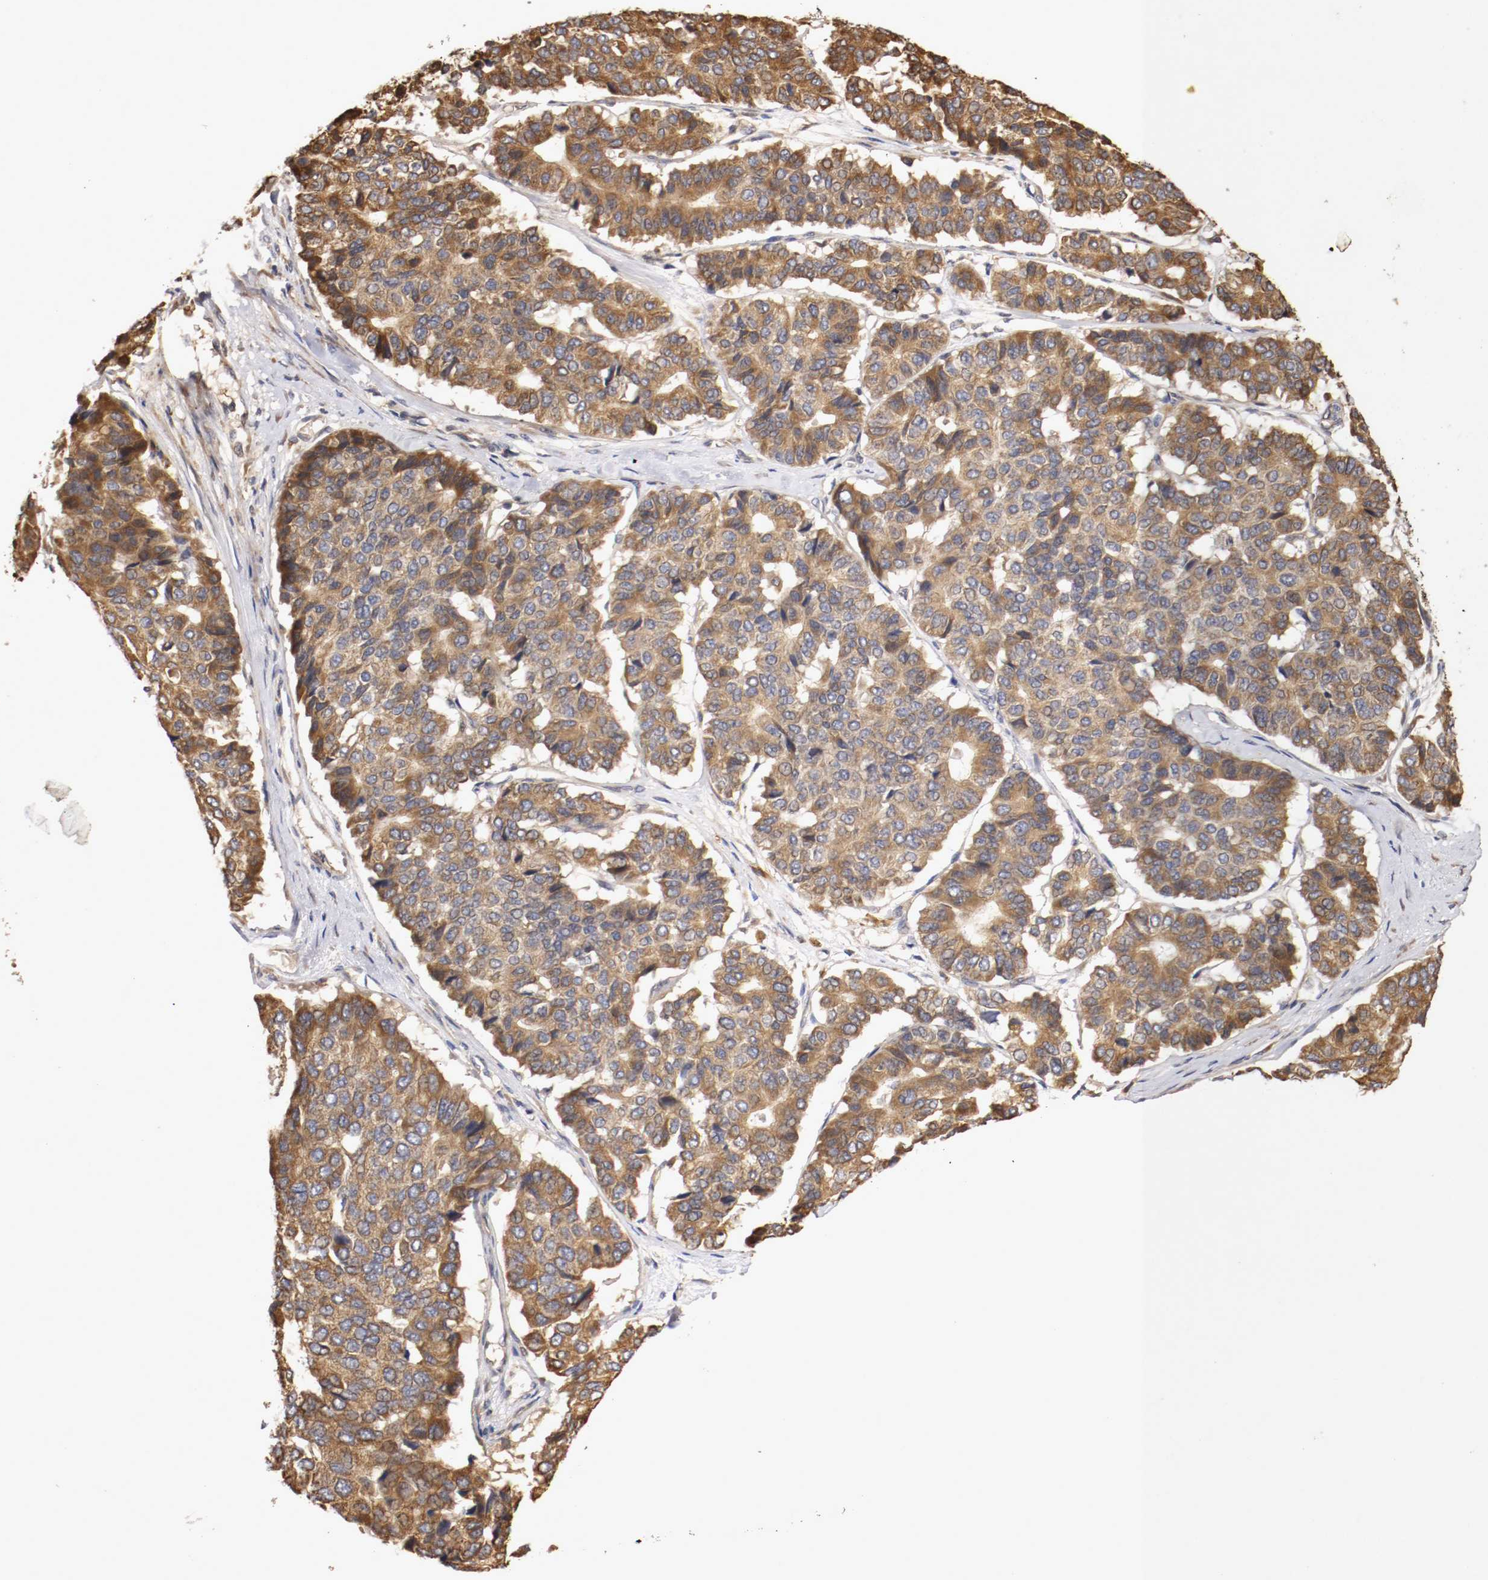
{"staining": {"intensity": "moderate", "quantity": ">75%", "location": "cytoplasmic/membranous"}, "tissue": "pancreatic cancer", "cell_type": "Tumor cells", "image_type": "cancer", "snomed": [{"axis": "morphology", "description": "Adenocarcinoma, NOS"}, {"axis": "topography", "description": "Pancreas"}], "caption": "Adenocarcinoma (pancreatic) tissue exhibits moderate cytoplasmic/membranous expression in about >75% of tumor cells", "gene": "VEZT", "patient": {"sex": "male", "age": 50}}